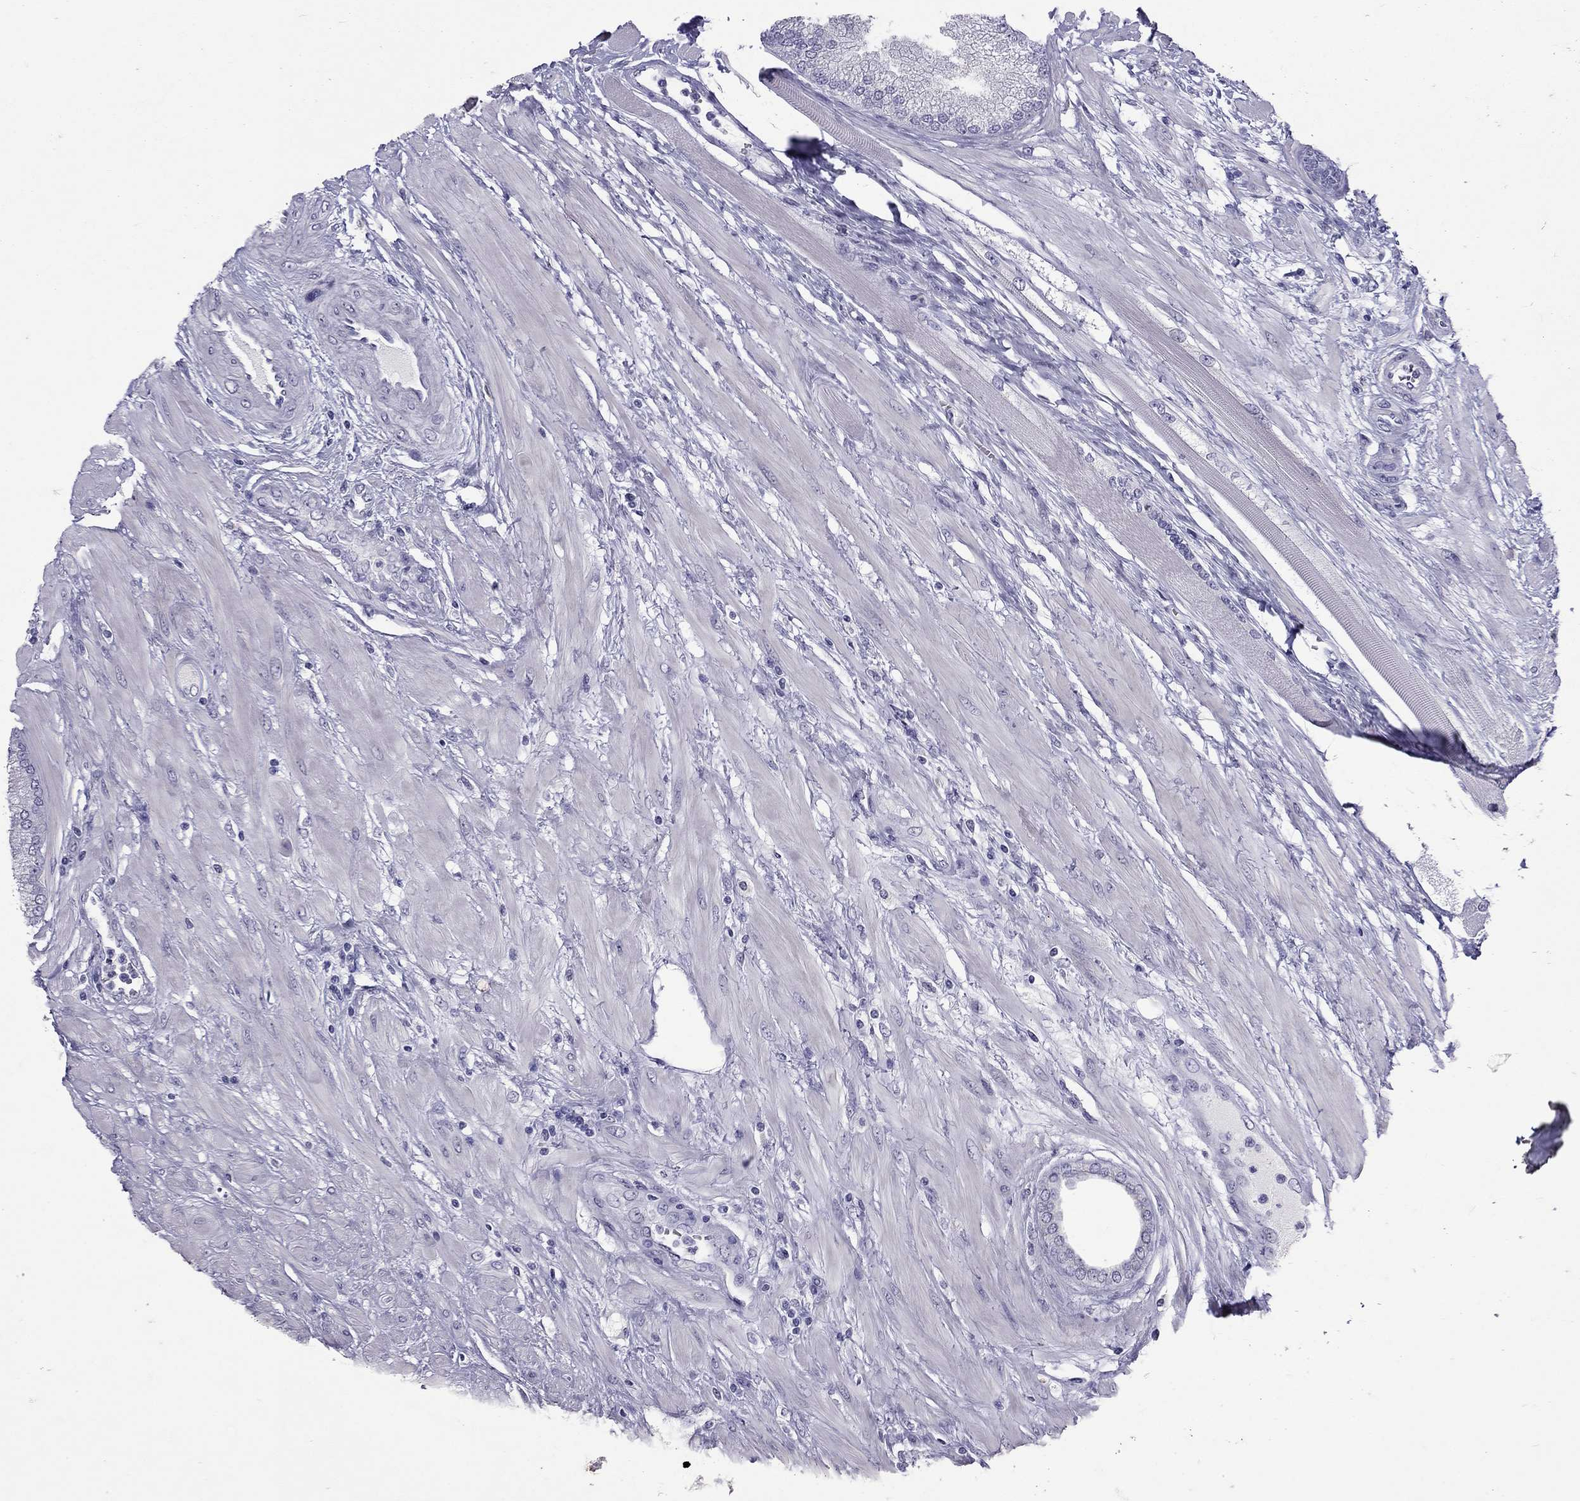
{"staining": {"intensity": "negative", "quantity": "none", "location": "none"}, "tissue": "prostate cancer", "cell_type": "Tumor cells", "image_type": "cancer", "snomed": [{"axis": "morphology", "description": "Adenocarcinoma, Low grade"}, {"axis": "topography", "description": "Prostate"}], "caption": "IHC photomicrograph of neoplastic tissue: prostate cancer (low-grade adenocarcinoma) stained with DAB (3,3'-diaminobenzidine) reveals no significant protein positivity in tumor cells.", "gene": "MUC16", "patient": {"sex": "male", "age": 55}}